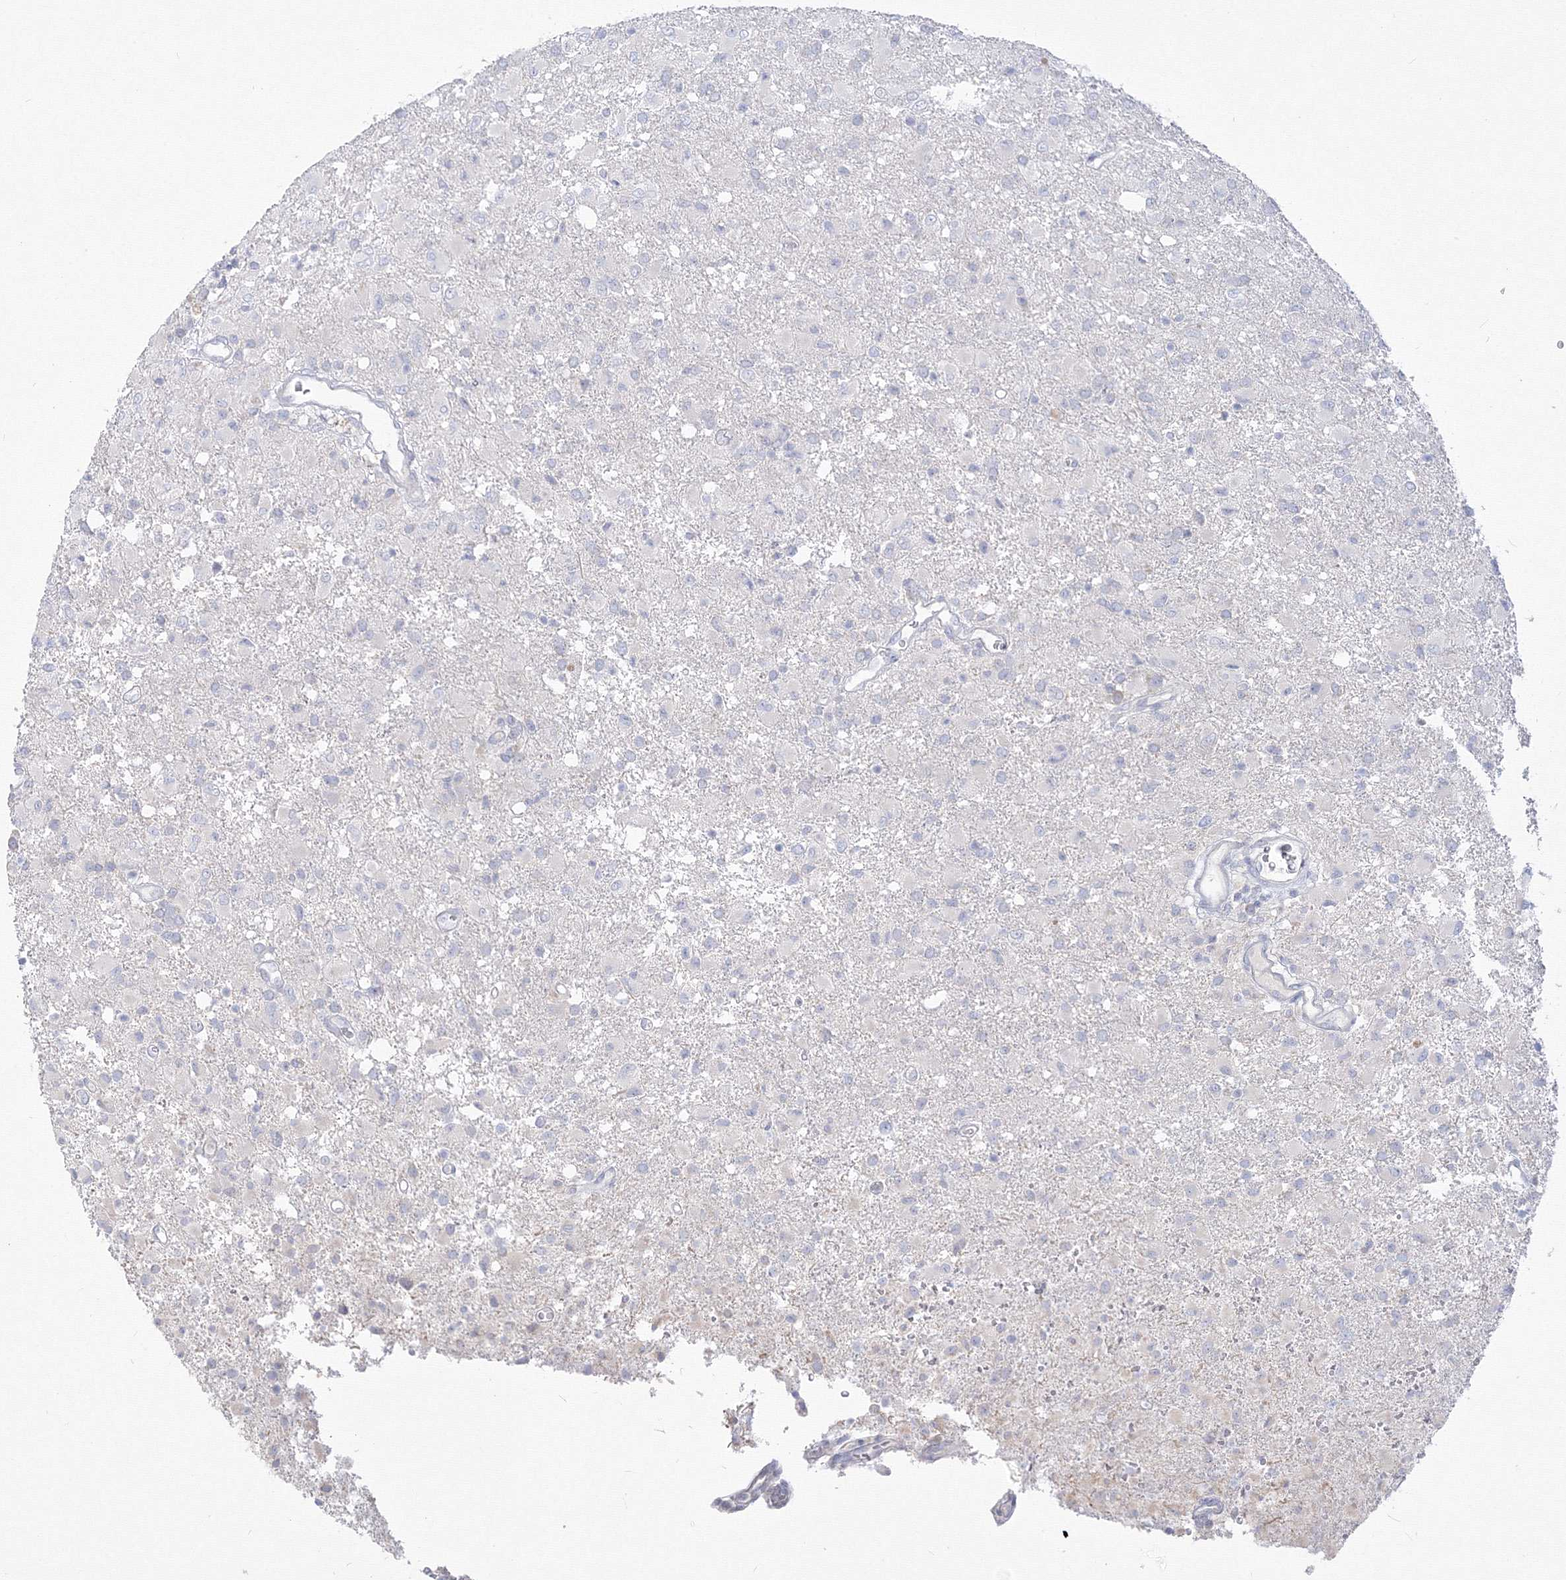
{"staining": {"intensity": "negative", "quantity": "none", "location": "none"}, "tissue": "glioma", "cell_type": "Tumor cells", "image_type": "cancer", "snomed": [{"axis": "morphology", "description": "Glioma, malignant, High grade"}, {"axis": "topography", "description": "Brain"}], "caption": "This is an immunohistochemistry photomicrograph of malignant glioma (high-grade). There is no positivity in tumor cells.", "gene": "FBXL8", "patient": {"sex": "female", "age": 57}}